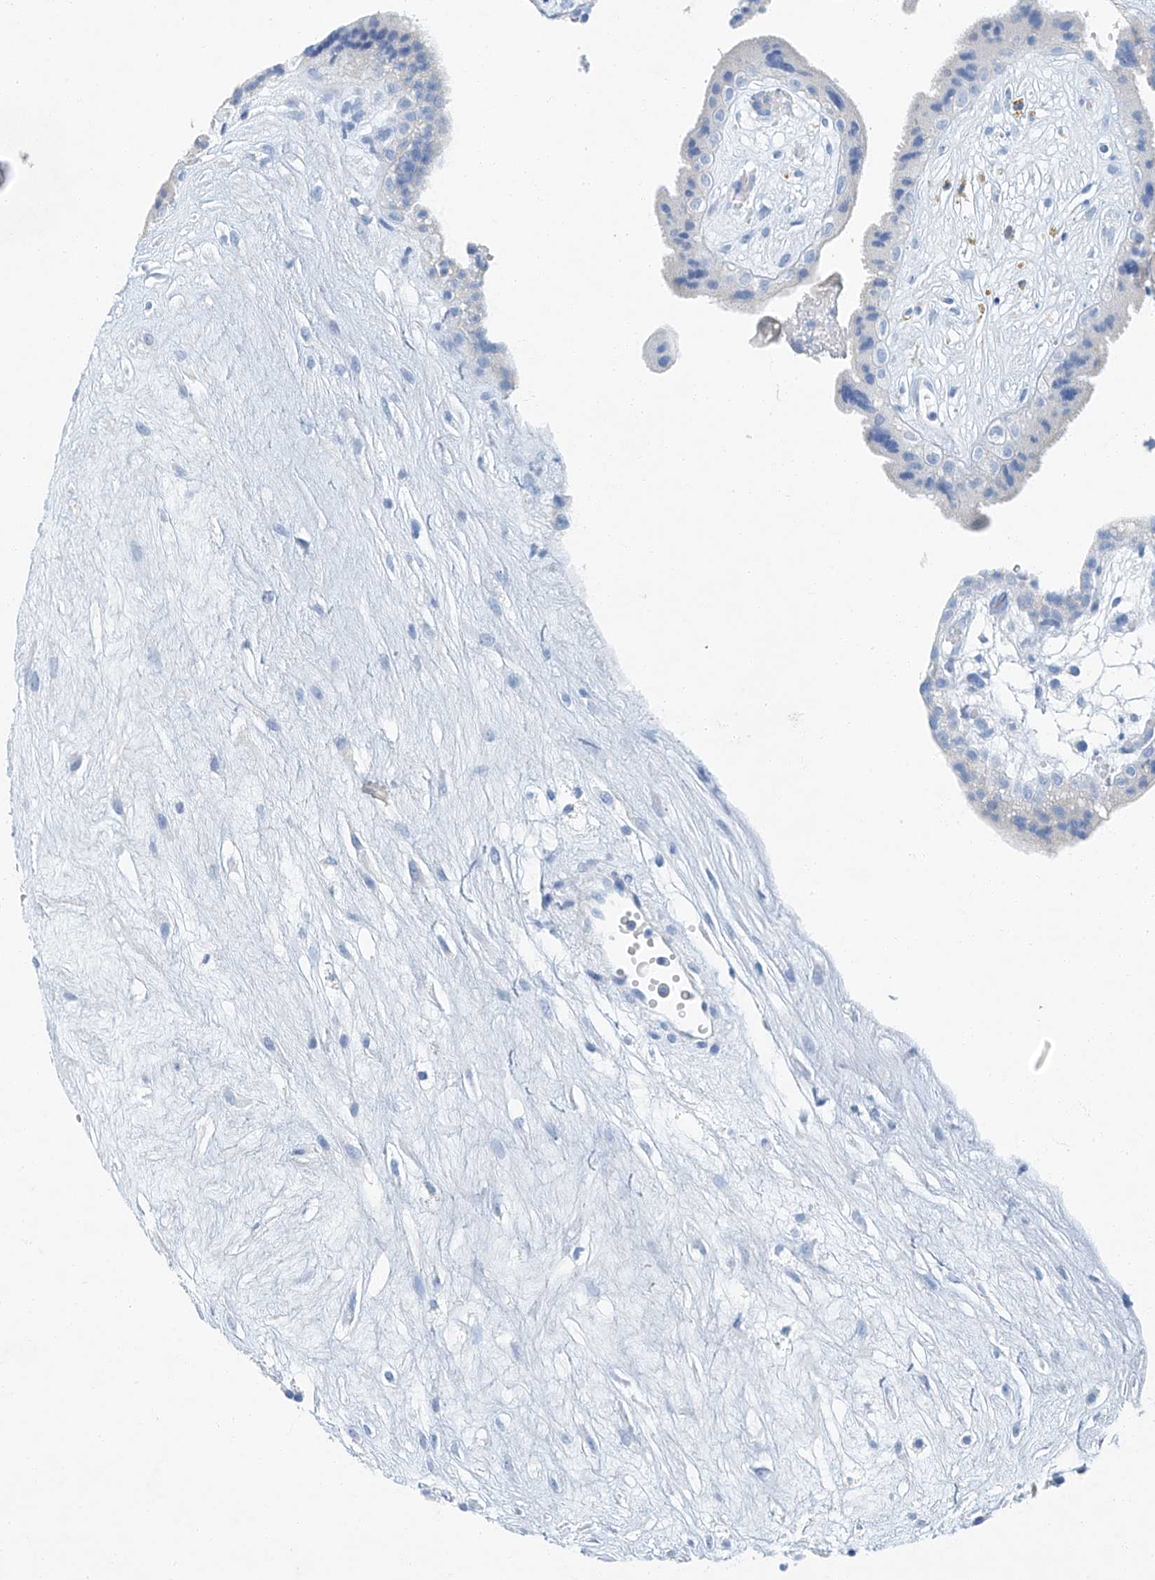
{"staining": {"intensity": "negative", "quantity": "none", "location": "none"}, "tissue": "placenta", "cell_type": "Decidual cells", "image_type": "normal", "snomed": [{"axis": "morphology", "description": "Normal tissue, NOS"}, {"axis": "topography", "description": "Placenta"}], "caption": "This is a histopathology image of immunohistochemistry staining of normal placenta, which shows no expression in decidual cells. The staining was performed using DAB to visualize the protein expression in brown, while the nuclei were stained in blue with hematoxylin (Magnification: 20x).", "gene": "C1orf87", "patient": {"sex": "female", "age": 18}}